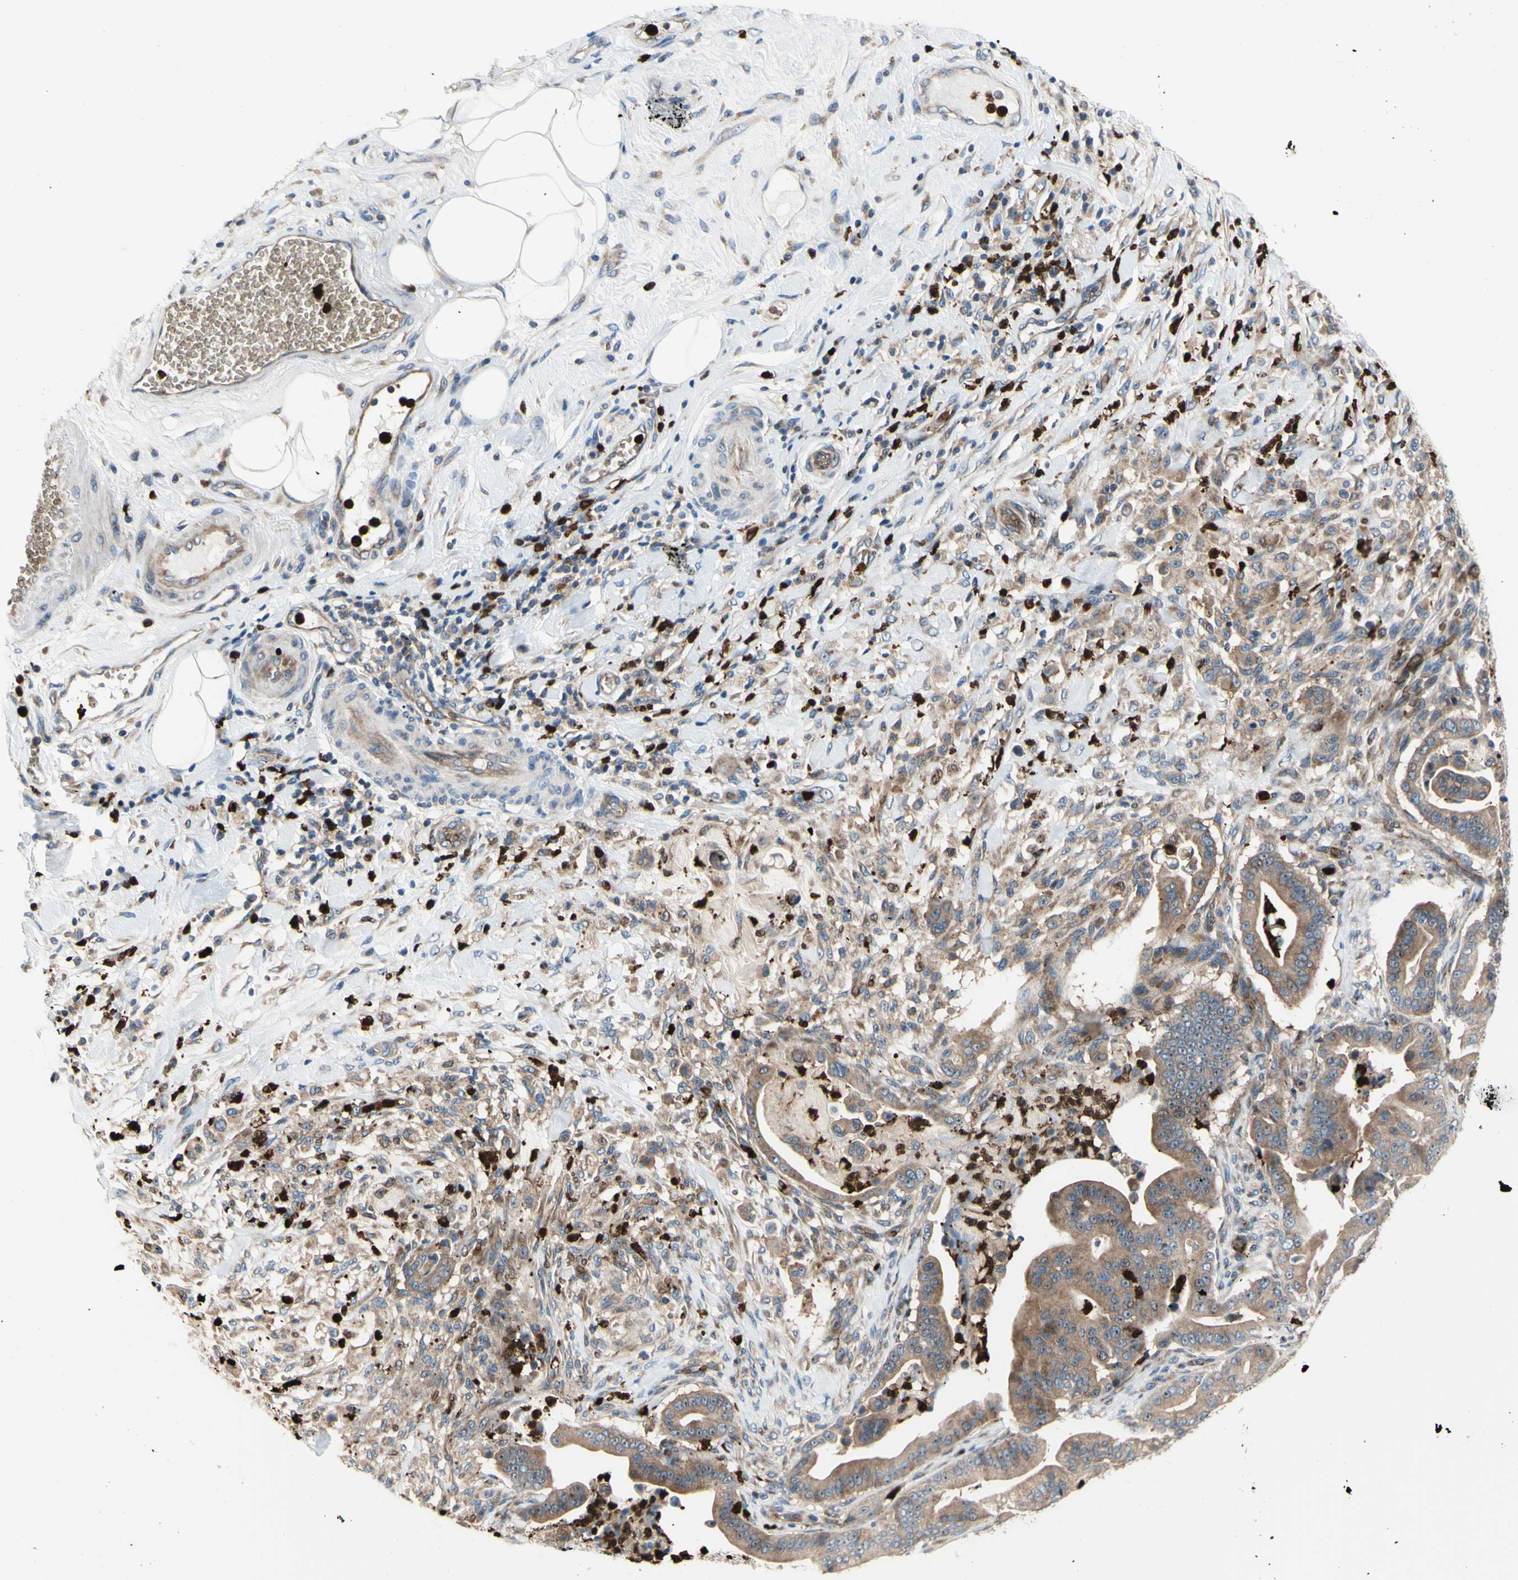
{"staining": {"intensity": "moderate", "quantity": ">75%", "location": "cytoplasmic/membranous"}, "tissue": "pancreatic cancer", "cell_type": "Tumor cells", "image_type": "cancer", "snomed": [{"axis": "morphology", "description": "Adenocarcinoma, NOS"}, {"axis": "topography", "description": "Pancreas"}], "caption": "About >75% of tumor cells in pancreatic cancer (adenocarcinoma) display moderate cytoplasmic/membranous protein positivity as visualized by brown immunohistochemical staining.", "gene": "USP9X", "patient": {"sex": "male", "age": 63}}